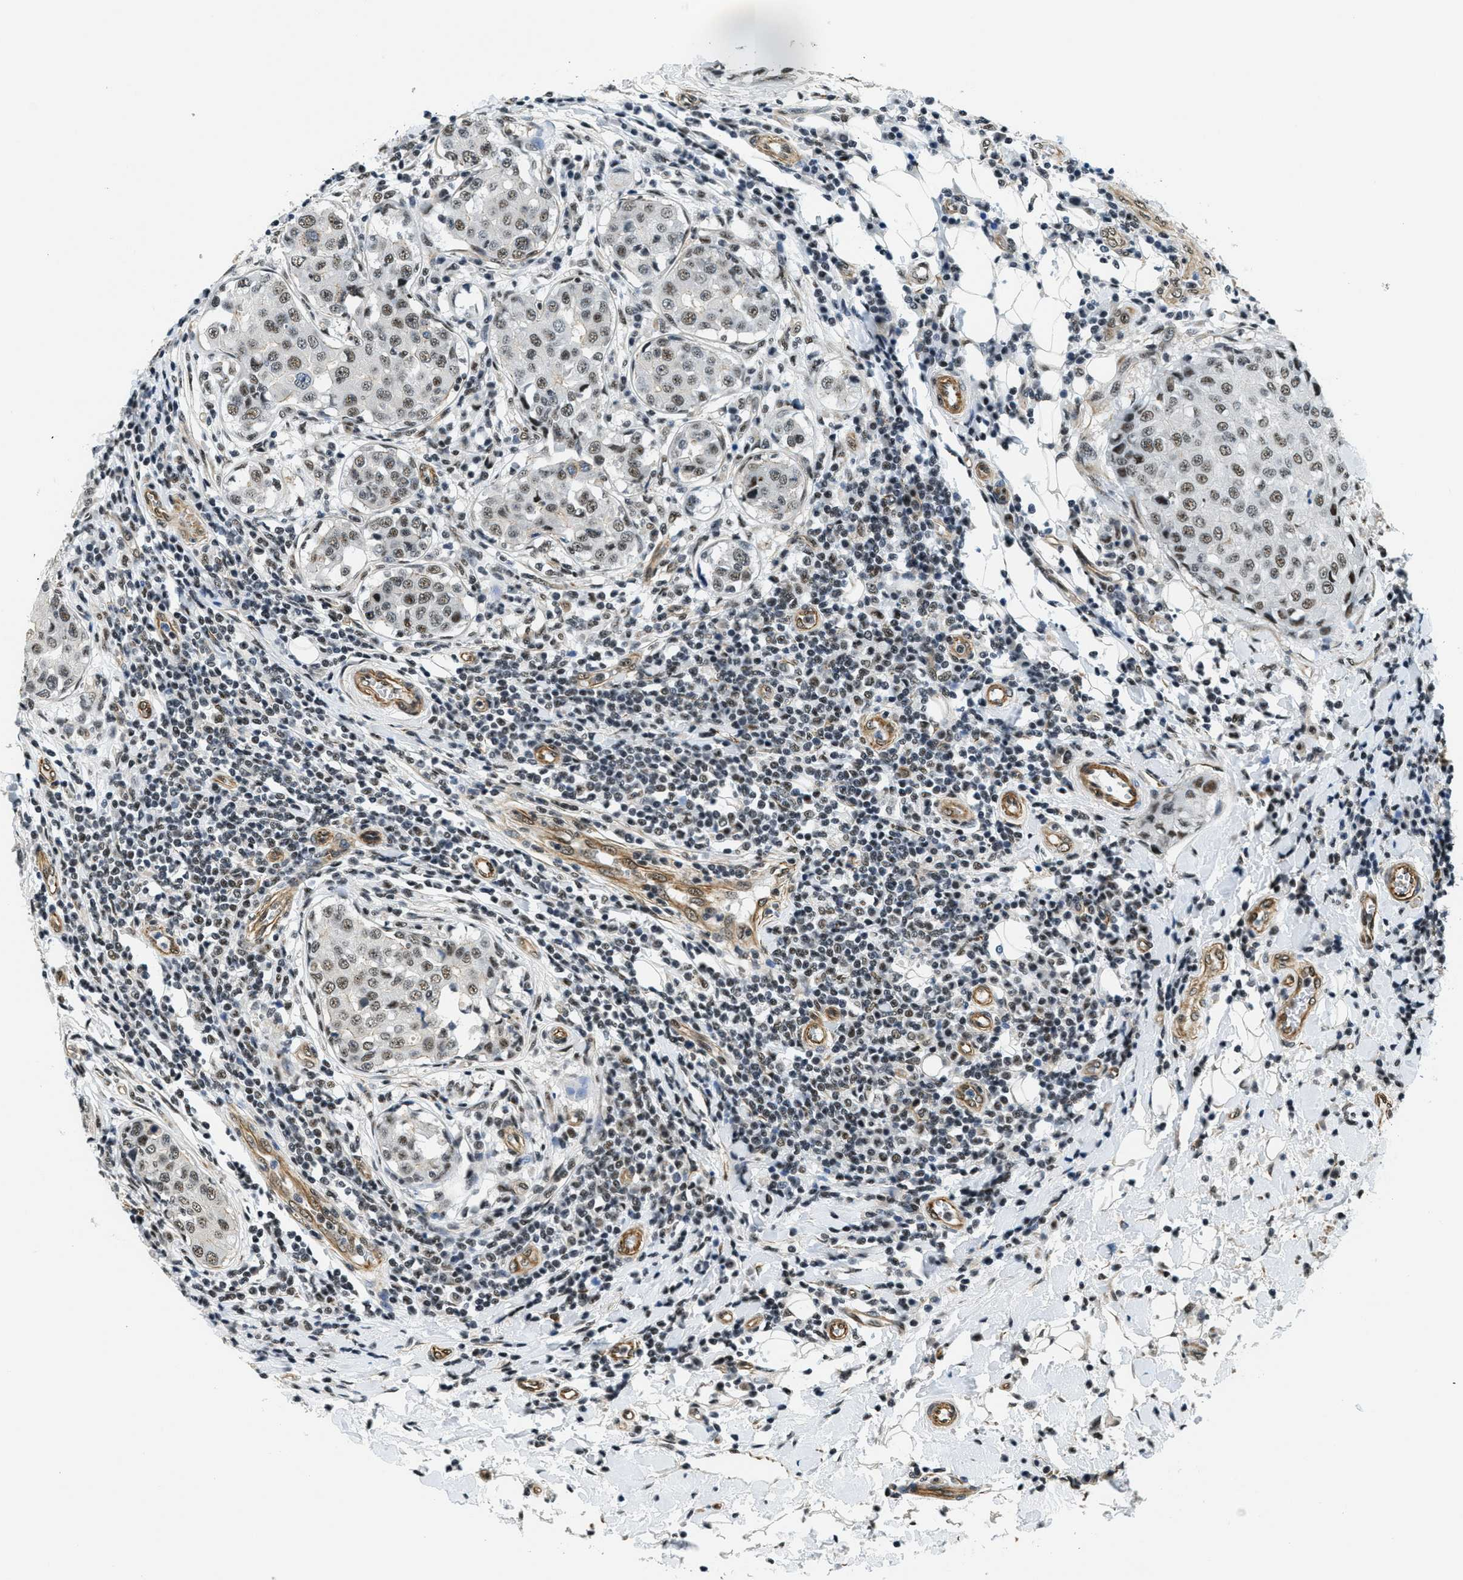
{"staining": {"intensity": "moderate", "quantity": ">75%", "location": "nuclear"}, "tissue": "breast cancer", "cell_type": "Tumor cells", "image_type": "cancer", "snomed": [{"axis": "morphology", "description": "Duct carcinoma"}, {"axis": "topography", "description": "Breast"}], "caption": "Human infiltrating ductal carcinoma (breast) stained with a protein marker exhibits moderate staining in tumor cells.", "gene": "CFAP36", "patient": {"sex": "female", "age": 27}}